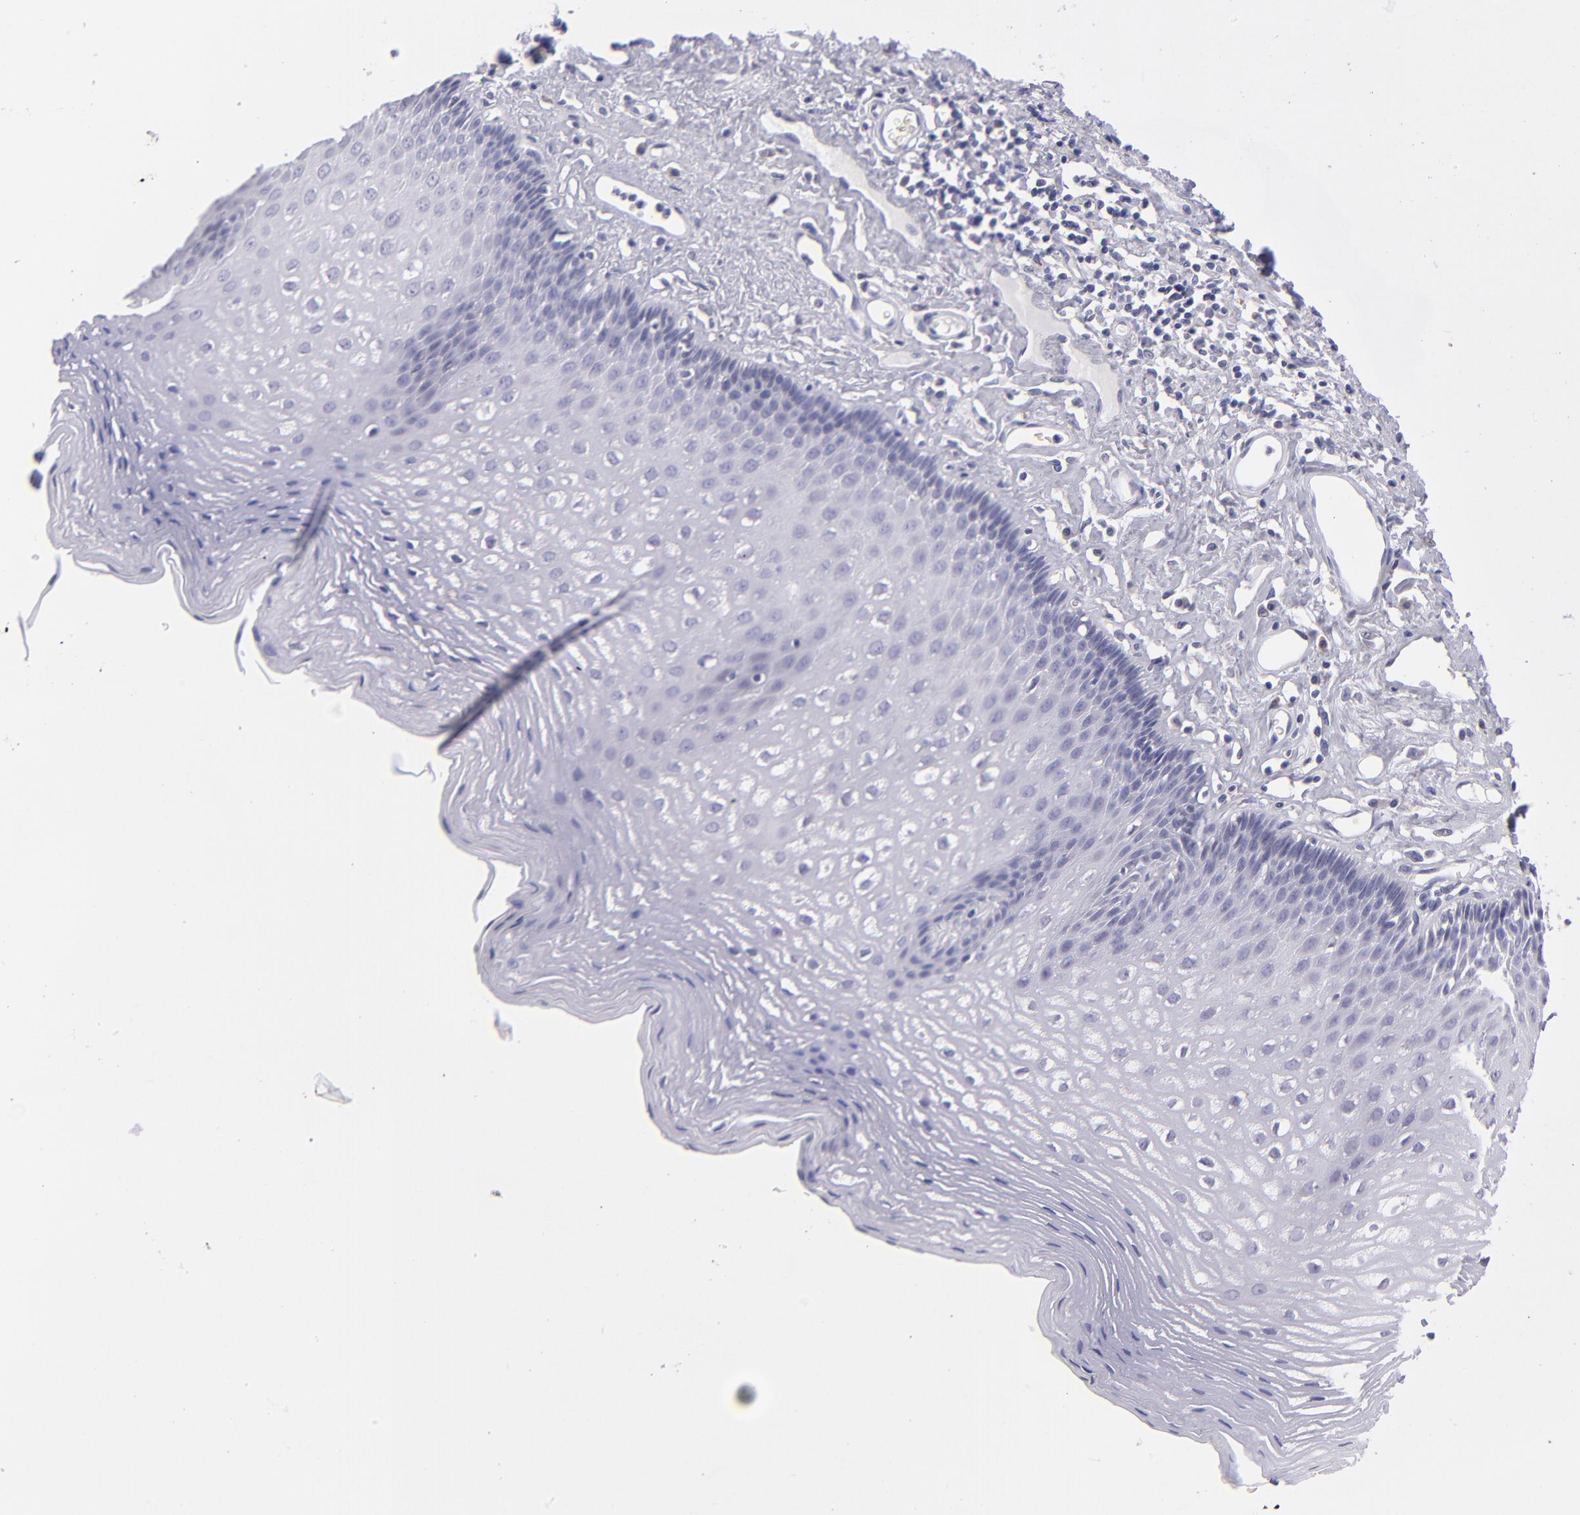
{"staining": {"intensity": "negative", "quantity": "none", "location": "none"}, "tissue": "esophagus", "cell_type": "Squamous epithelial cells", "image_type": "normal", "snomed": [{"axis": "morphology", "description": "Normal tissue, NOS"}, {"axis": "topography", "description": "Esophagus"}], "caption": "The micrograph reveals no staining of squamous epithelial cells in unremarkable esophagus. Brightfield microscopy of IHC stained with DAB (3,3'-diaminobenzidine) (brown) and hematoxylin (blue), captured at high magnification.", "gene": "TRAF3", "patient": {"sex": "female", "age": 70}}